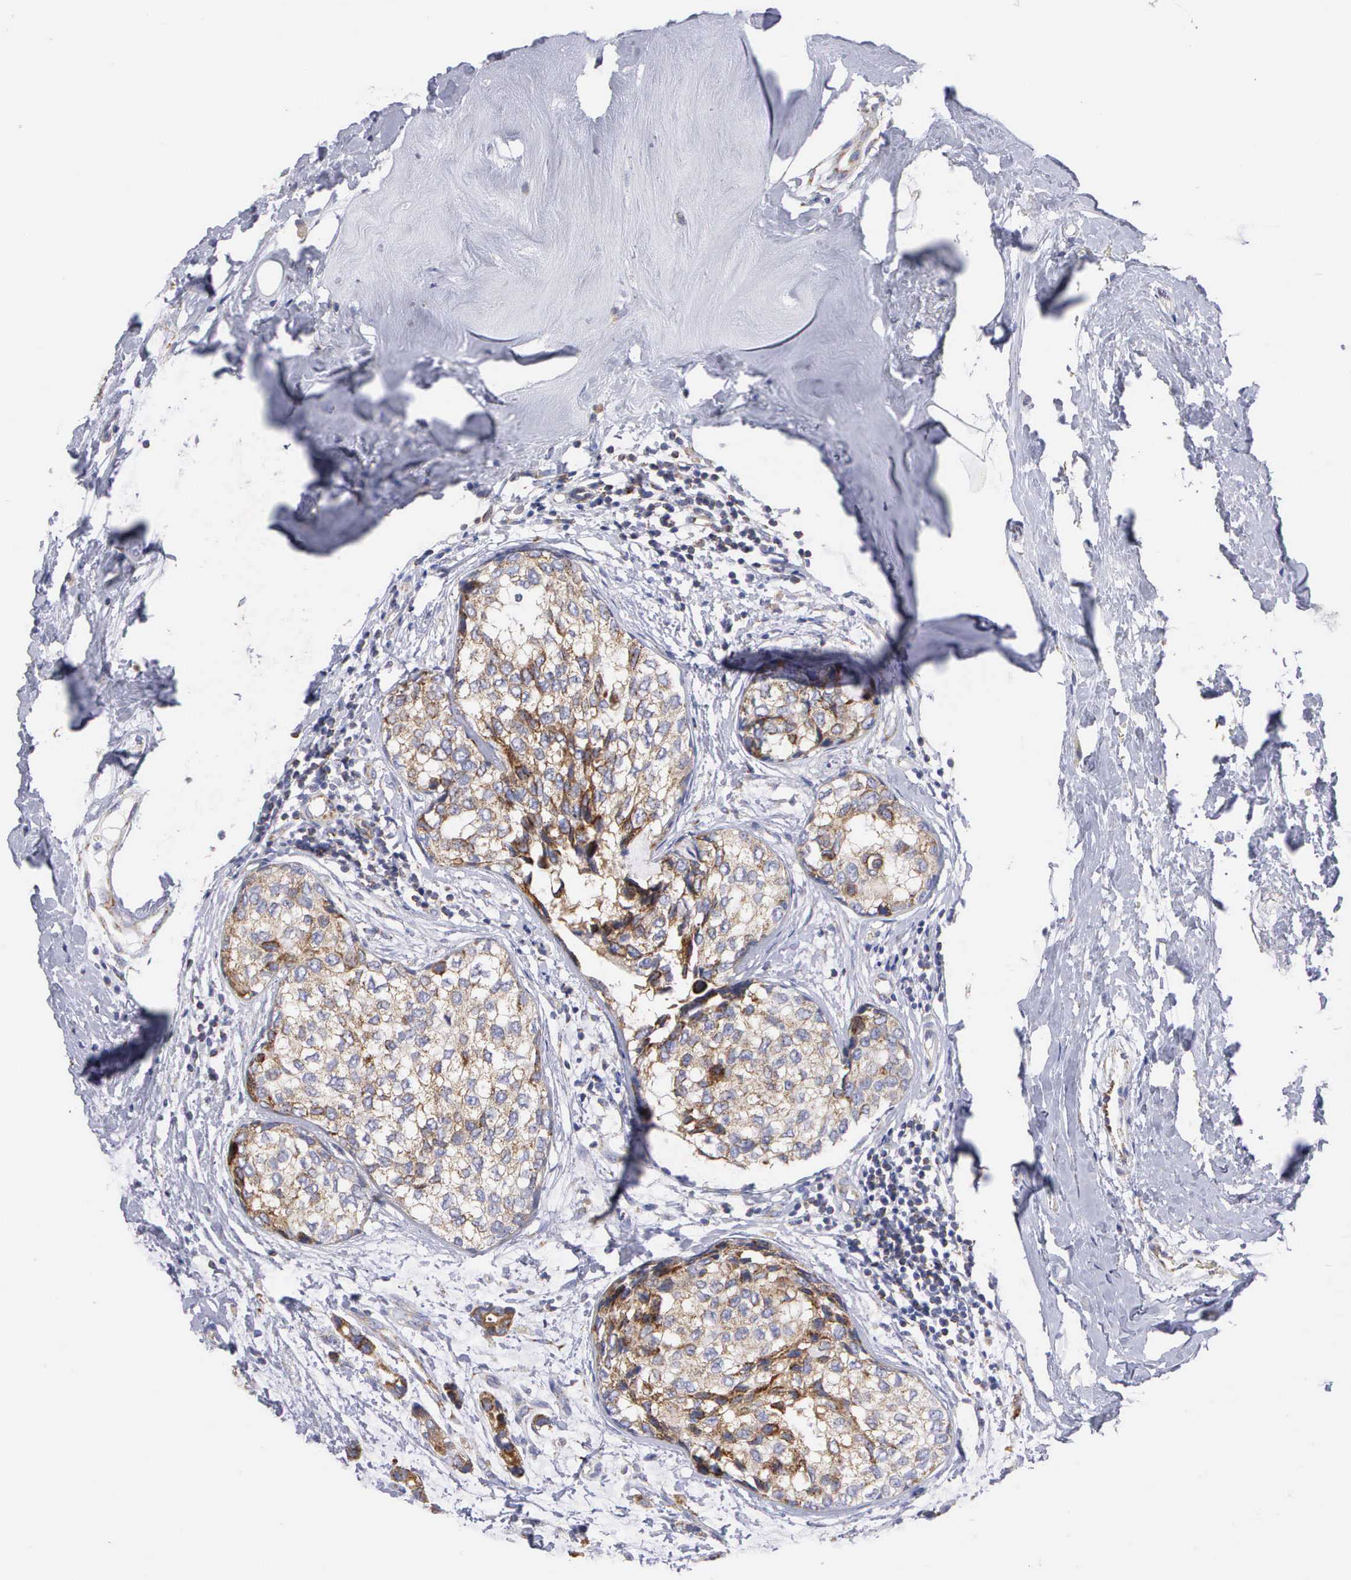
{"staining": {"intensity": "moderate", "quantity": ">75%", "location": "cytoplasmic/membranous"}, "tissue": "breast cancer", "cell_type": "Tumor cells", "image_type": "cancer", "snomed": [{"axis": "morphology", "description": "Duct carcinoma"}, {"axis": "topography", "description": "Breast"}], "caption": "High-magnification brightfield microscopy of breast cancer stained with DAB (3,3'-diaminobenzidine) (brown) and counterstained with hematoxylin (blue). tumor cells exhibit moderate cytoplasmic/membranous staining is present in about>75% of cells.", "gene": "APOOL", "patient": {"sex": "female", "age": 69}}